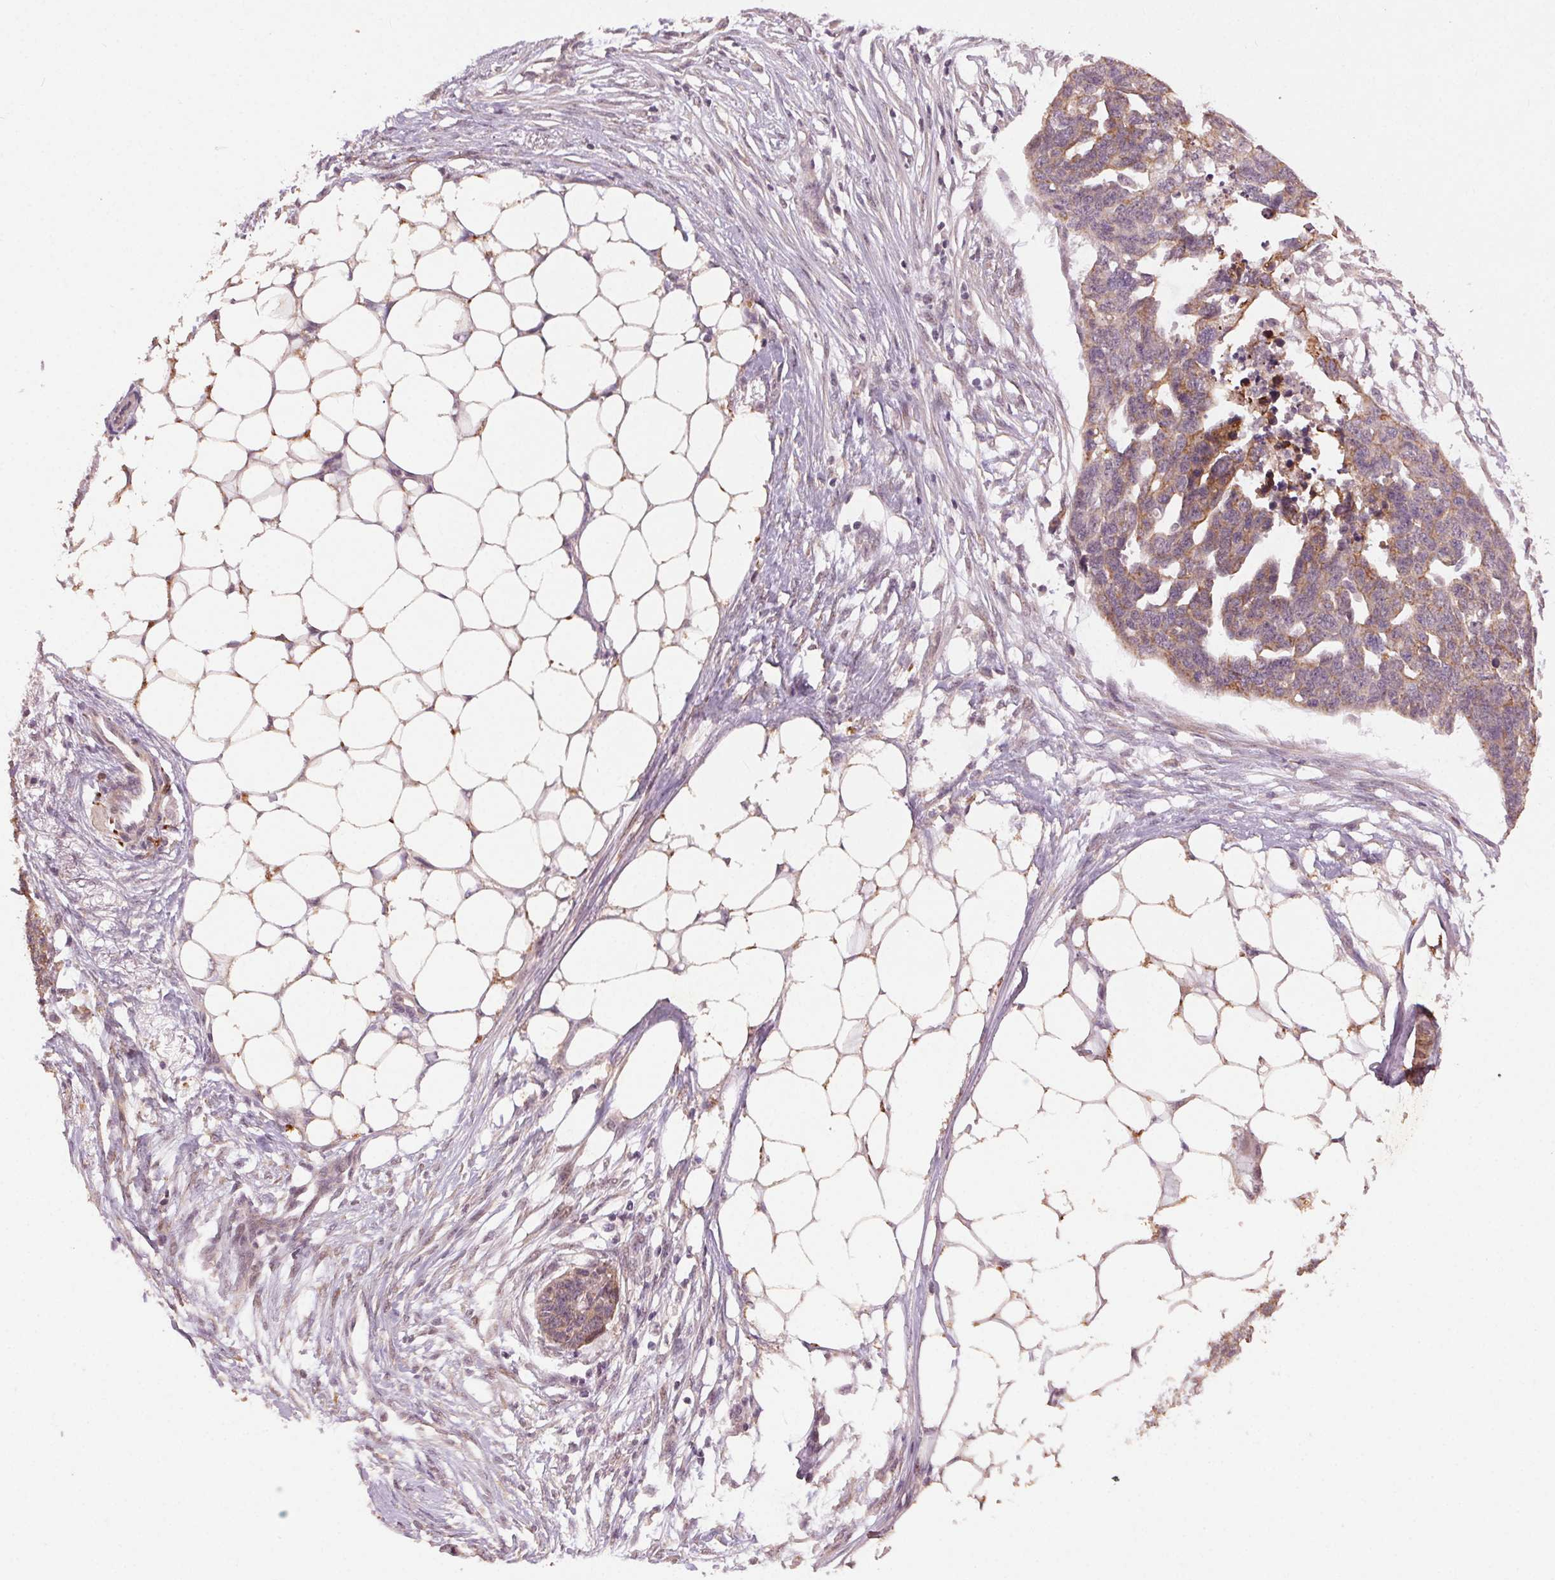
{"staining": {"intensity": "strong", "quantity": "25%-75%", "location": "cytoplasmic/membranous"}, "tissue": "ovarian cancer", "cell_type": "Tumor cells", "image_type": "cancer", "snomed": [{"axis": "morphology", "description": "Cystadenocarcinoma, serous, NOS"}, {"axis": "topography", "description": "Ovary"}], "caption": "A brown stain labels strong cytoplasmic/membranous positivity of a protein in ovarian cancer tumor cells.", "gene": "SMLR1", "patient": {"sex": "female", "age": 69}}